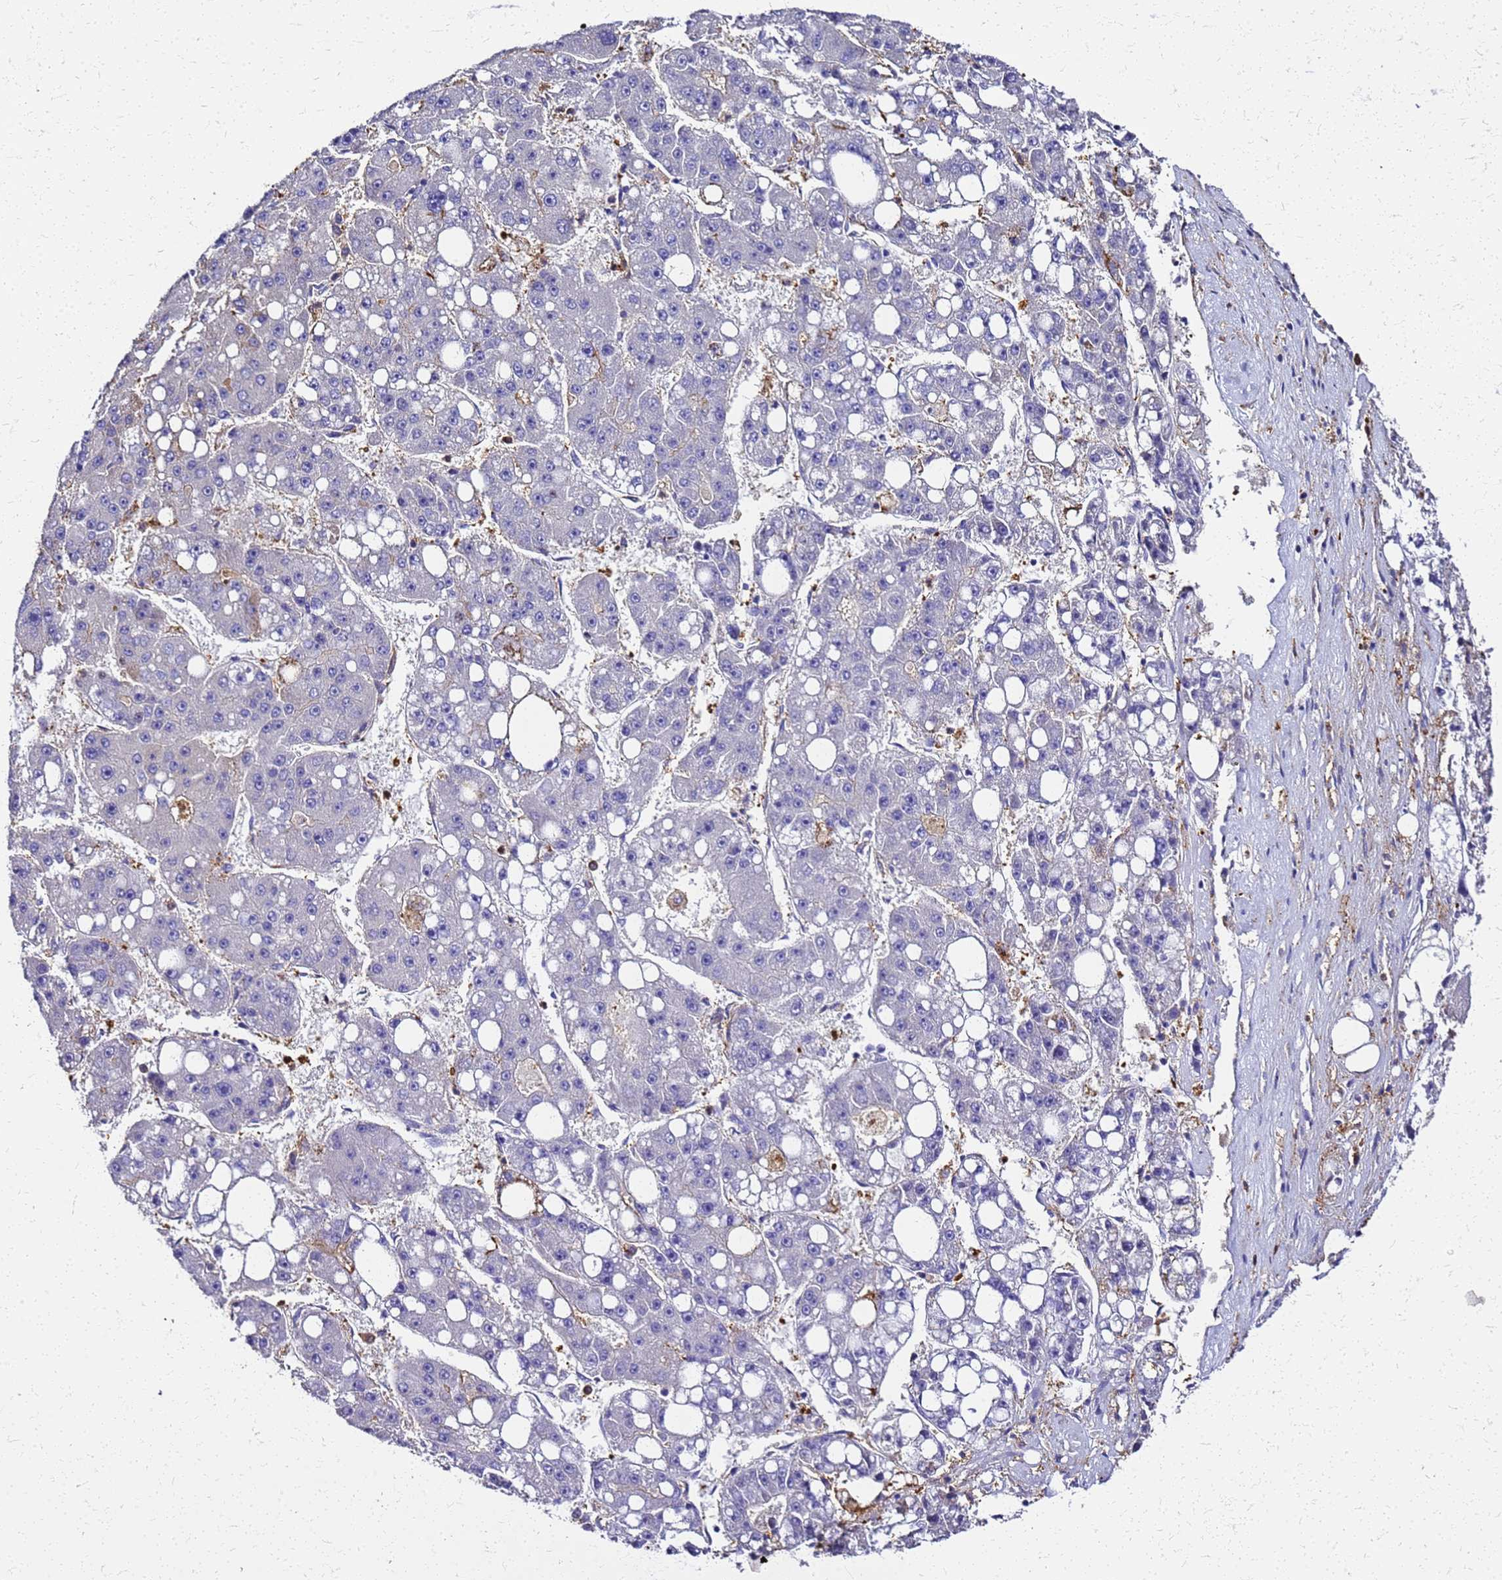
{"staining": {"intensity": "negative", "quantity": "none", "location": "none"}, "tissue": "liver cancer", "cell_type": "Tumor cells", "image_type": "cancer", "snomed": [{"axis": "morphology", "description": "Carcinoma, Hepatocellular, NOS"}, {"axis": "topography", "description": "Liver"}], "caption": "IHC histopathology image of human liver hepatocellular carcinoma stained for a protein (brown), which displays no positivity in tumor cells. Nuclei are stained in blue.", "gene": "S100A11", "patient": {"sex": "female", "age": 61}}